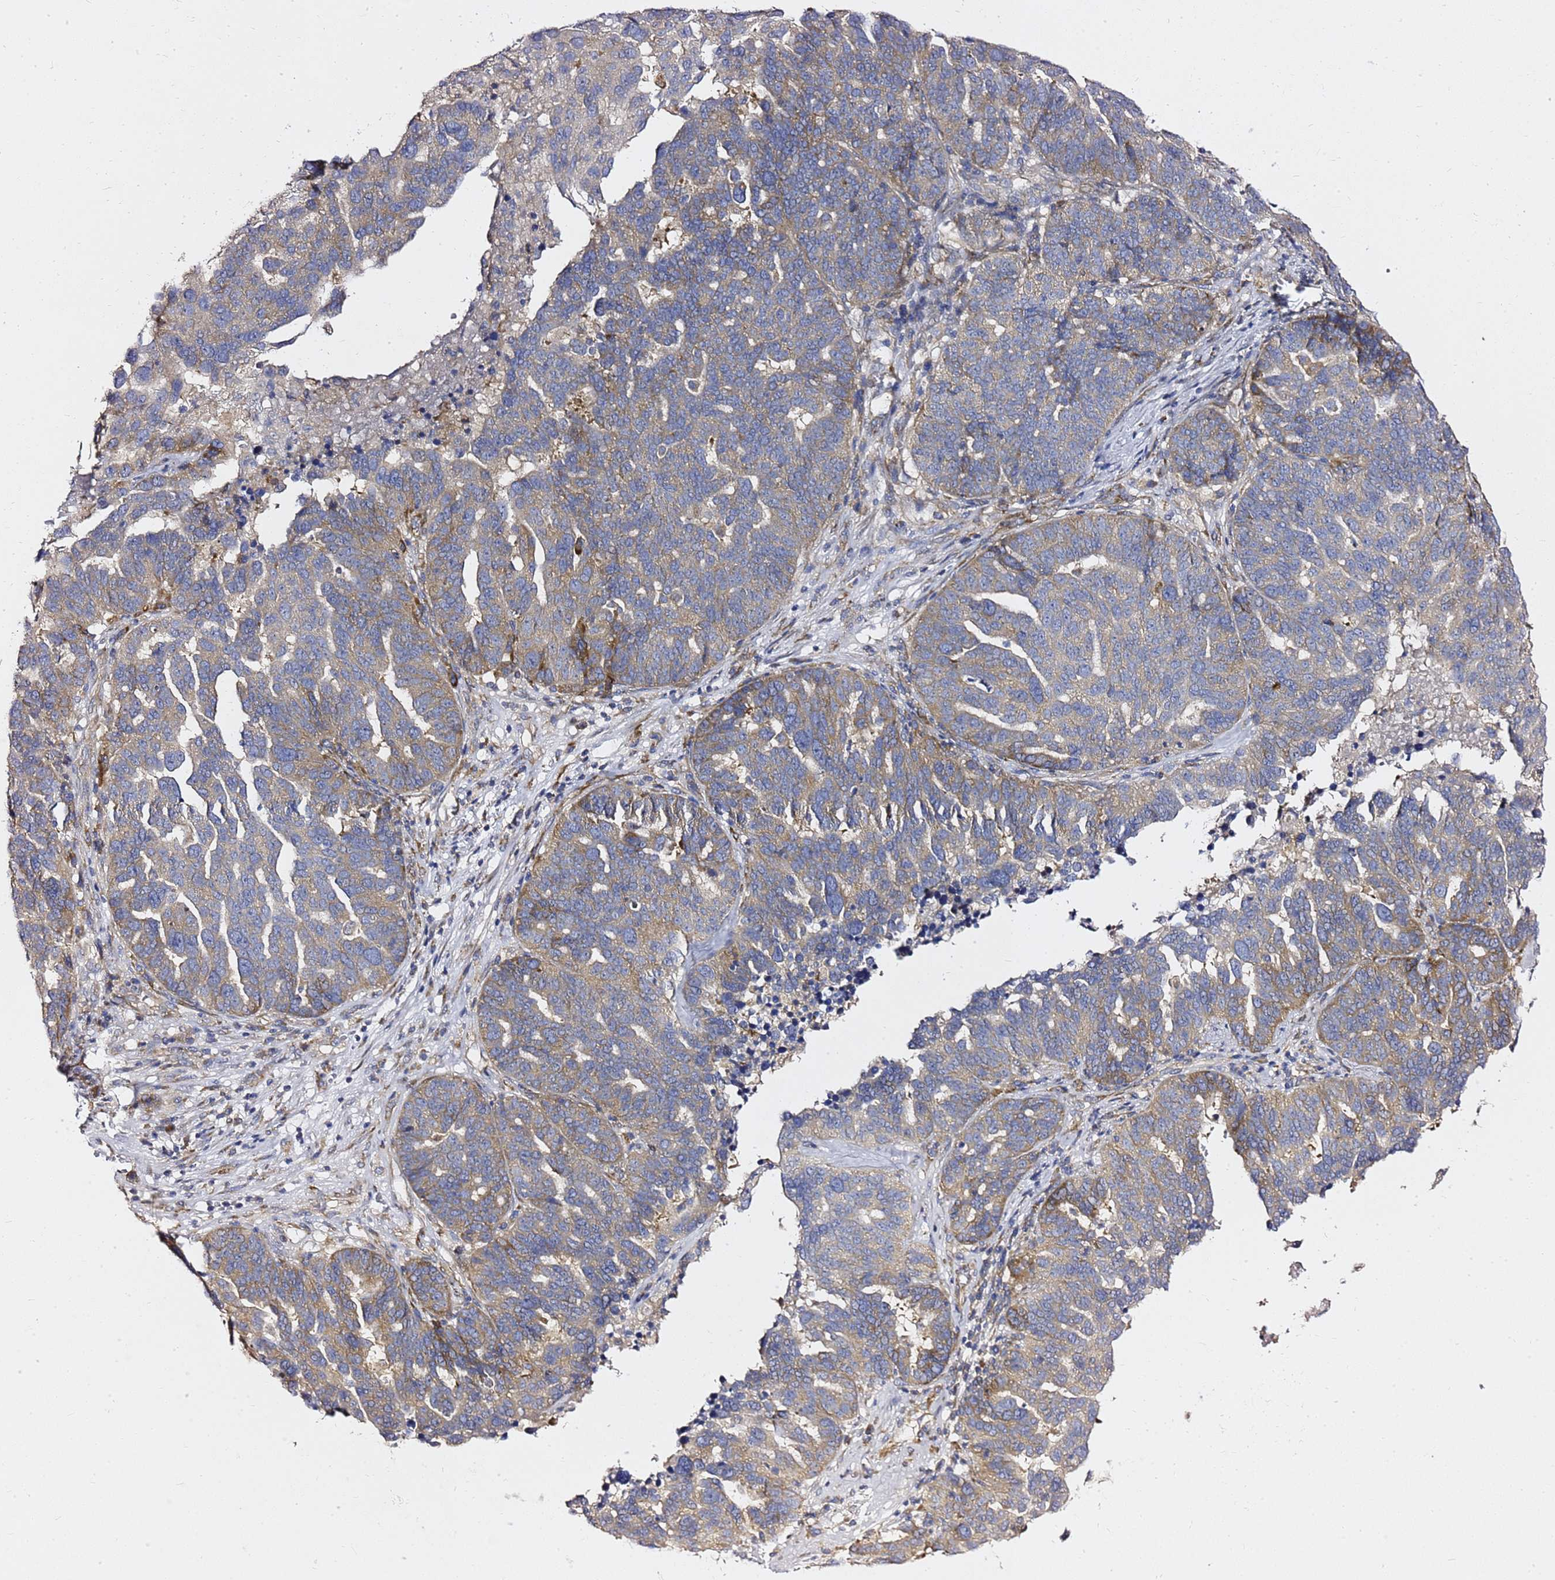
{"staining": {"intensity": "weak", "quantity": "25%-75%", "location": "cytoplasmic/membranous"}, "tissue": "ovarian cancer", "cell_type": "Tumor cells", "image_type": "cancer", "snomed": [{"axis": "morphology", "description": "Cystadenocarcinoma, serous, NOS"}, {"axis": "topography", "description": "Ovary"}], "caption": "The immunohistochemical stain shows weak cytoplasmic/membranous positivity in tumor cells of ovarian serous cystadenocarcinoma tissue.", "gene": "MON1B", "patient": {"sex": "female", "age": 59}}